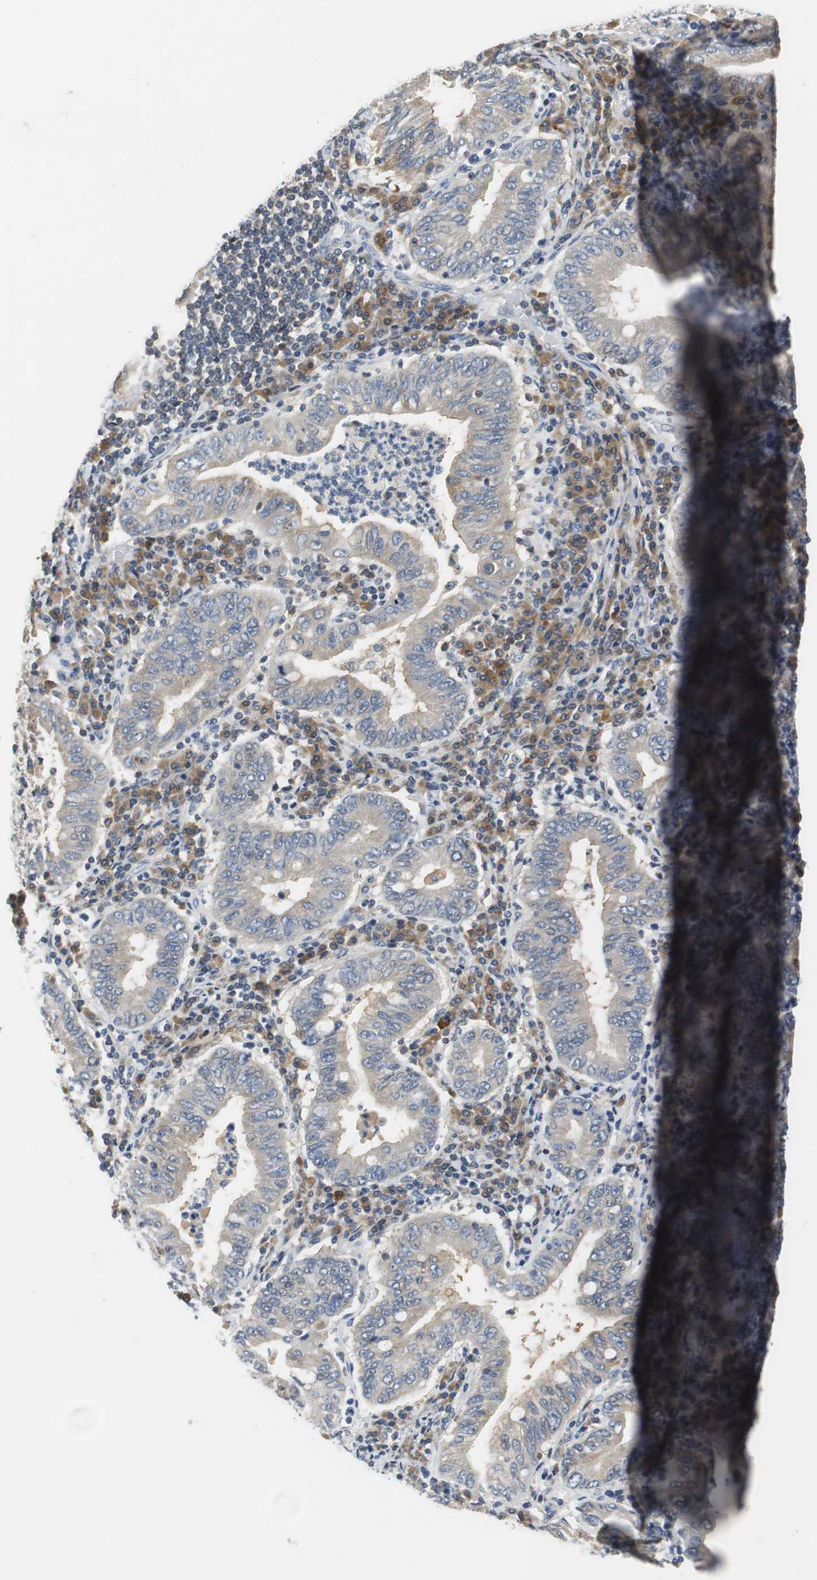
{"staining": {"intensity": "weak", "quantity": ">75%", "location": "cytoplasmic/membranous"}, "tissue": "stomach cancer", "cell_type": "Tumor cells", "image_type": "cancer", "snomed": [{"axis": "morphology", "description": "Normal tissue, NOS"}, {"axis": "morphology", "description": "Adenocarcinoma, NOS"}, {"axis": "topography", "description": "Esophagus"}, {"axis": "topography", "description": "Stomach, upper"}, {"axis": "topography", "description": "Peripheral nerve tissue"}], "caption": "Immunohistochemical staining of stomach adenocarcinoma reveals weak cytoplasmic/membranous protein expression in approximately >75% of tumor cells. (Brightfield microscopy of DAB IHC at high magnification).", "gene": "GLCCI1", "patient": {"sex": "male", "age": 62}}